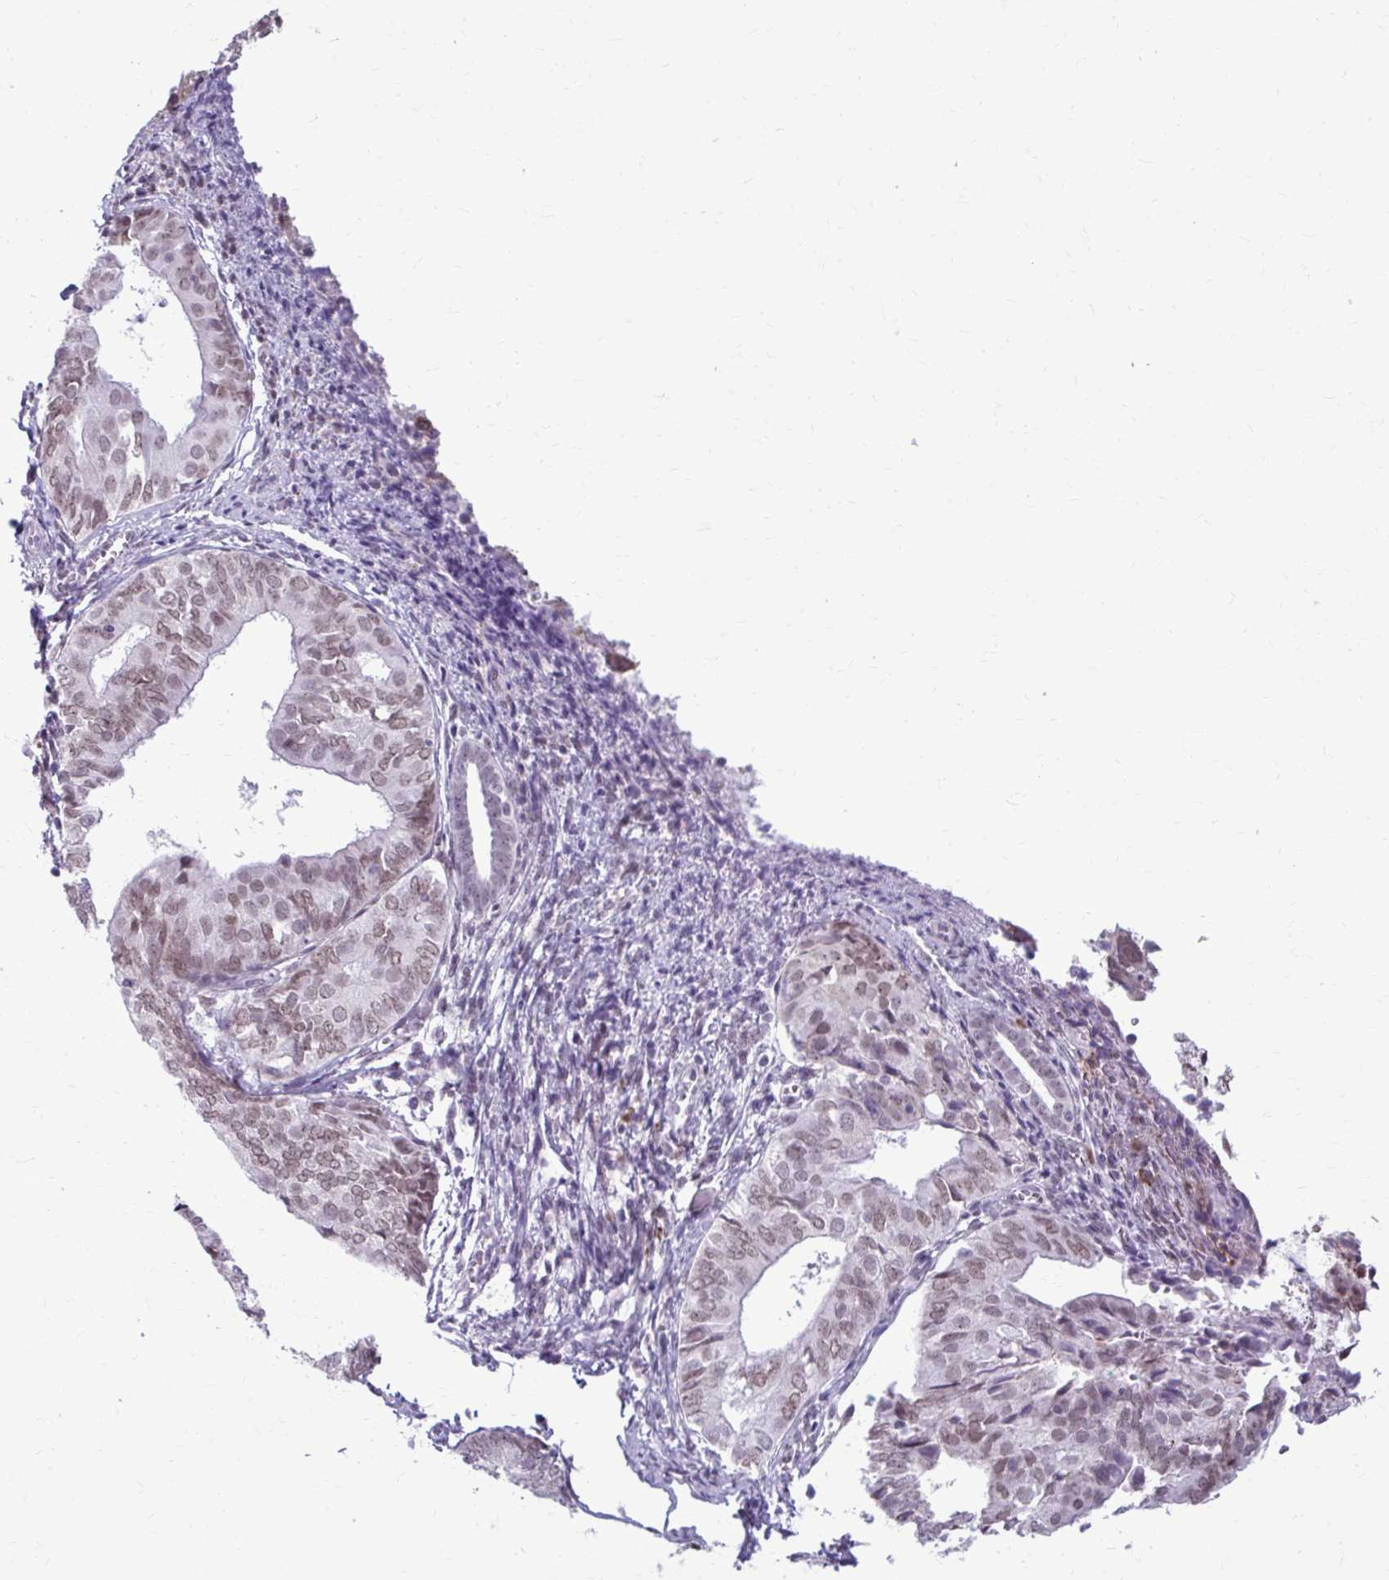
{"staining": {"intensity": "negative", "quantity": "none", "location": "none"}, "tissue": "endometrium", "cell_type": "Cells in endometrial stroma", "image_type": "normal", "snomed": [{"axis": "morphology", "description": "Normal tissue, NOS"}, {"axis": "topography", "description": "Endometrium"}], "caption": "The immunohistochemistry (IHC) image has no significant positivity in cells in endometrial stroma of endometrium.", "gene": "PROSER1", "patient": {"sex": "female", "age": 50}}